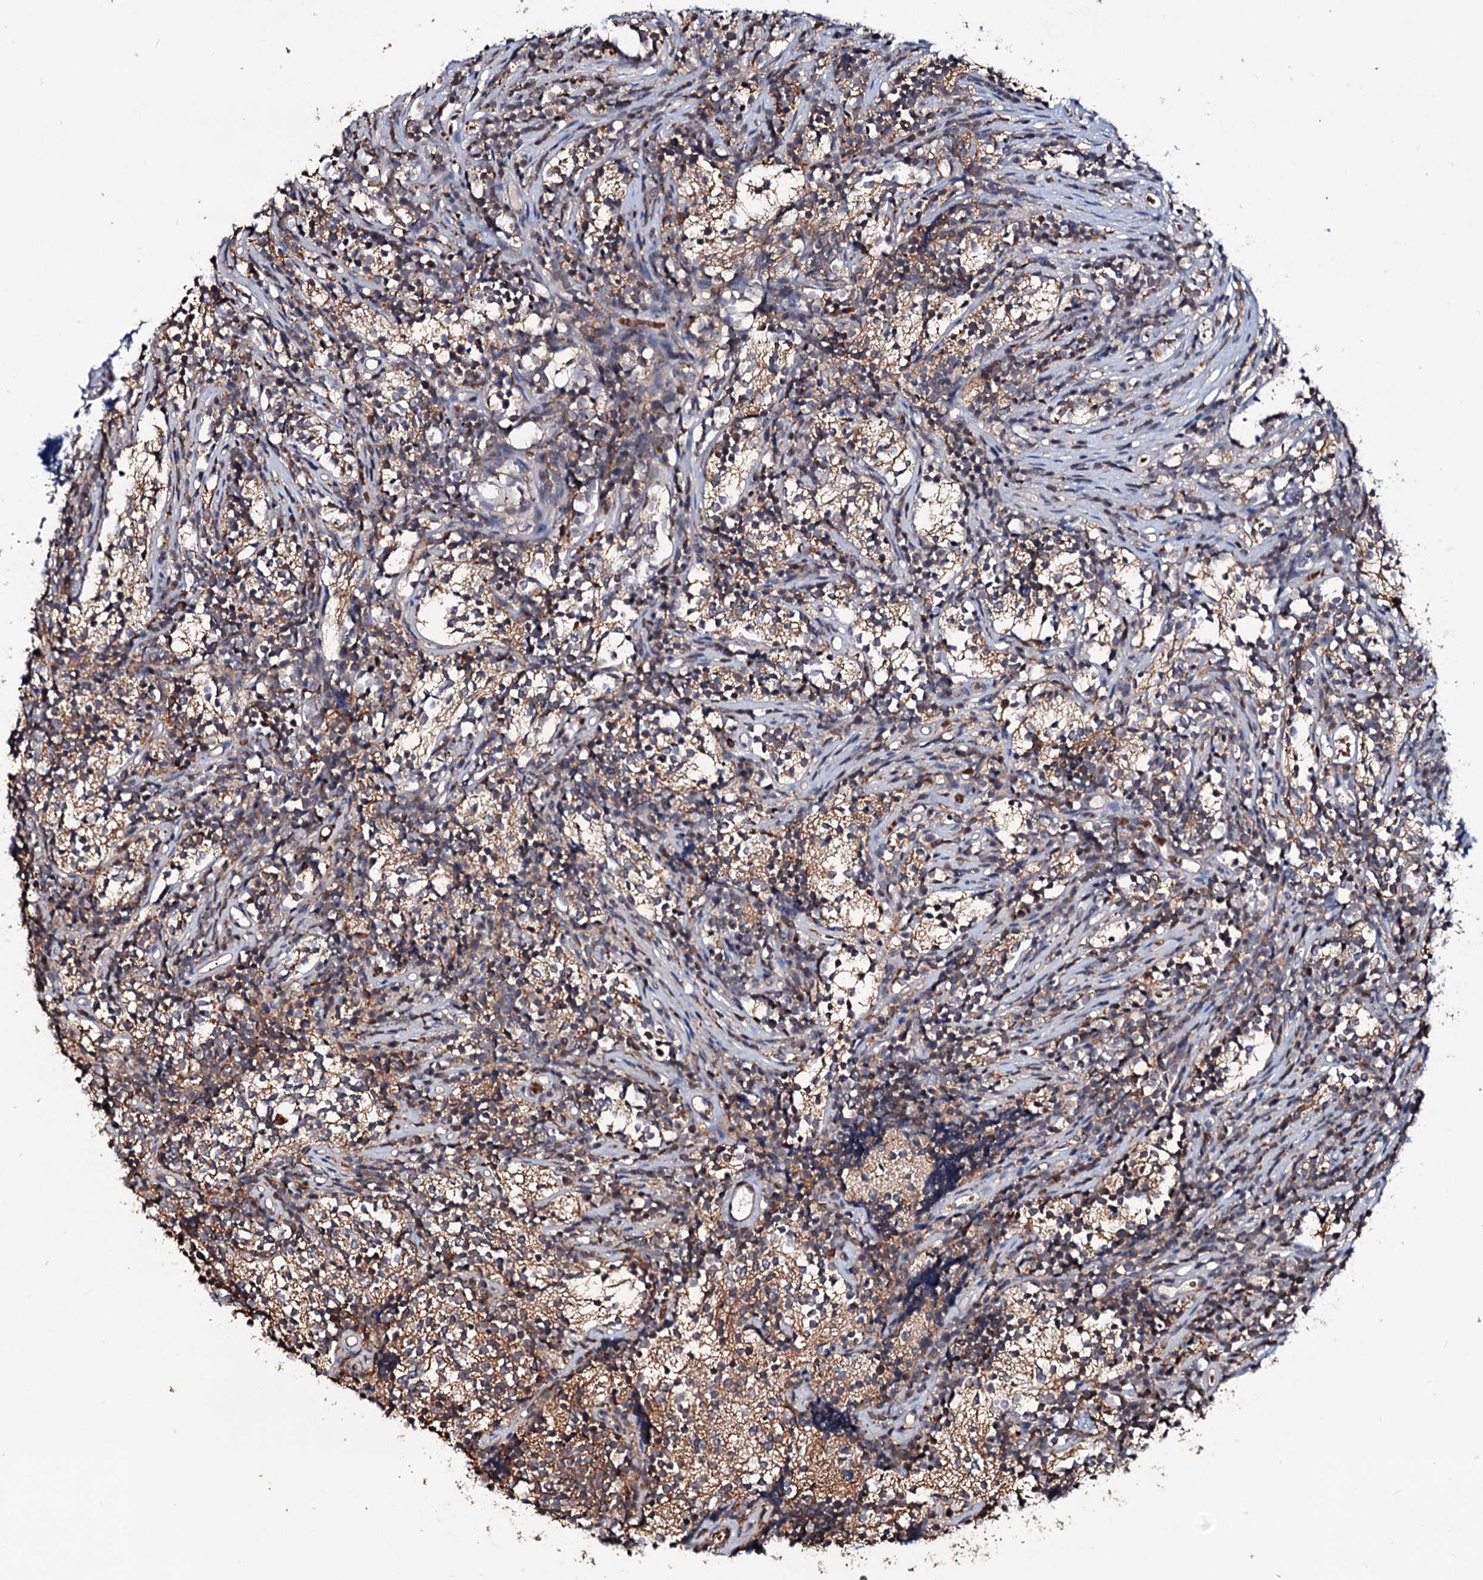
{"staining": {"intensity": "moderate", "quantity": "<25%", "location": "cytoplasmic/membranous"}, "tissue": "glioma", "cell_type": "Tumor cells", "image_type": "cancer", "snomed": [{"axis": "morphology", "description": "Glioma, malignant, Low grade"}, {"axis": "topography", "description": "Brain"}], "caption": "Immunohistochemical staining of low-grade glioma (malignant) demonstrates low levels of moderate cytoplasmic/membranous protein expression in about <25% of tumor cells. (Brightfield microscopy of DAB IHC at high magnification).", "gene": "GRIP1", "patient": {"sex": "female", "age": 1}}